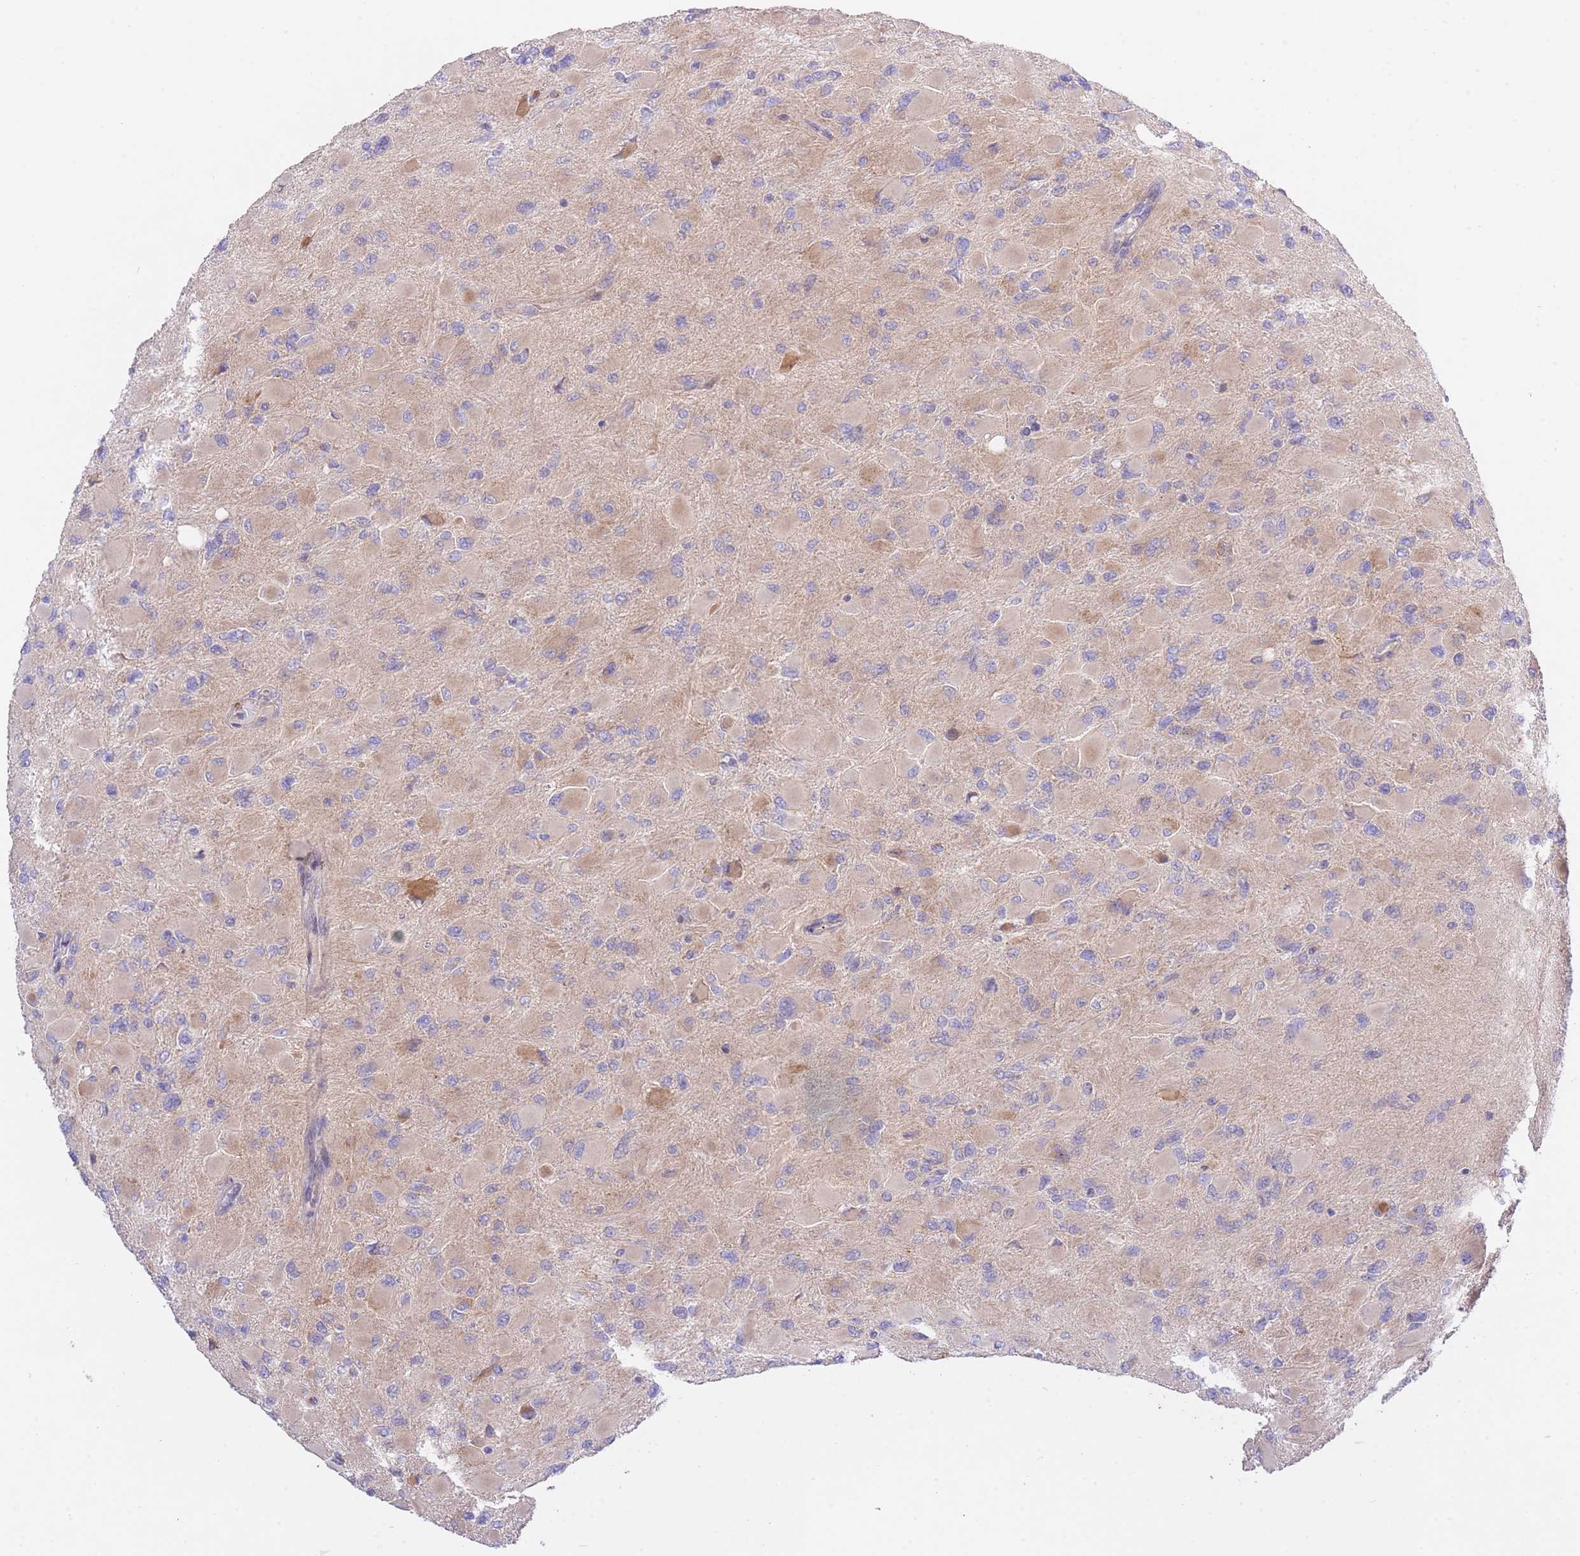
{"staining": {"intensity": "weak", "quantity": "<25%", "location": "cytoplasmic/membranous"}, "tissue": "glioma", "cell_type": "Tumor cells", "image_type": "cancer", "snomed": [{"axis": "morphology", "description": "Glioma, malignant, High grade"}, {"axis": "topography", "description": "Cerebral cortex"}], "caption": "The photomicrograph reveals no significant positivity in tumor cells of glioma.", "gene": "CHAC1", "patient": {"sex": "female", "age": 36}}